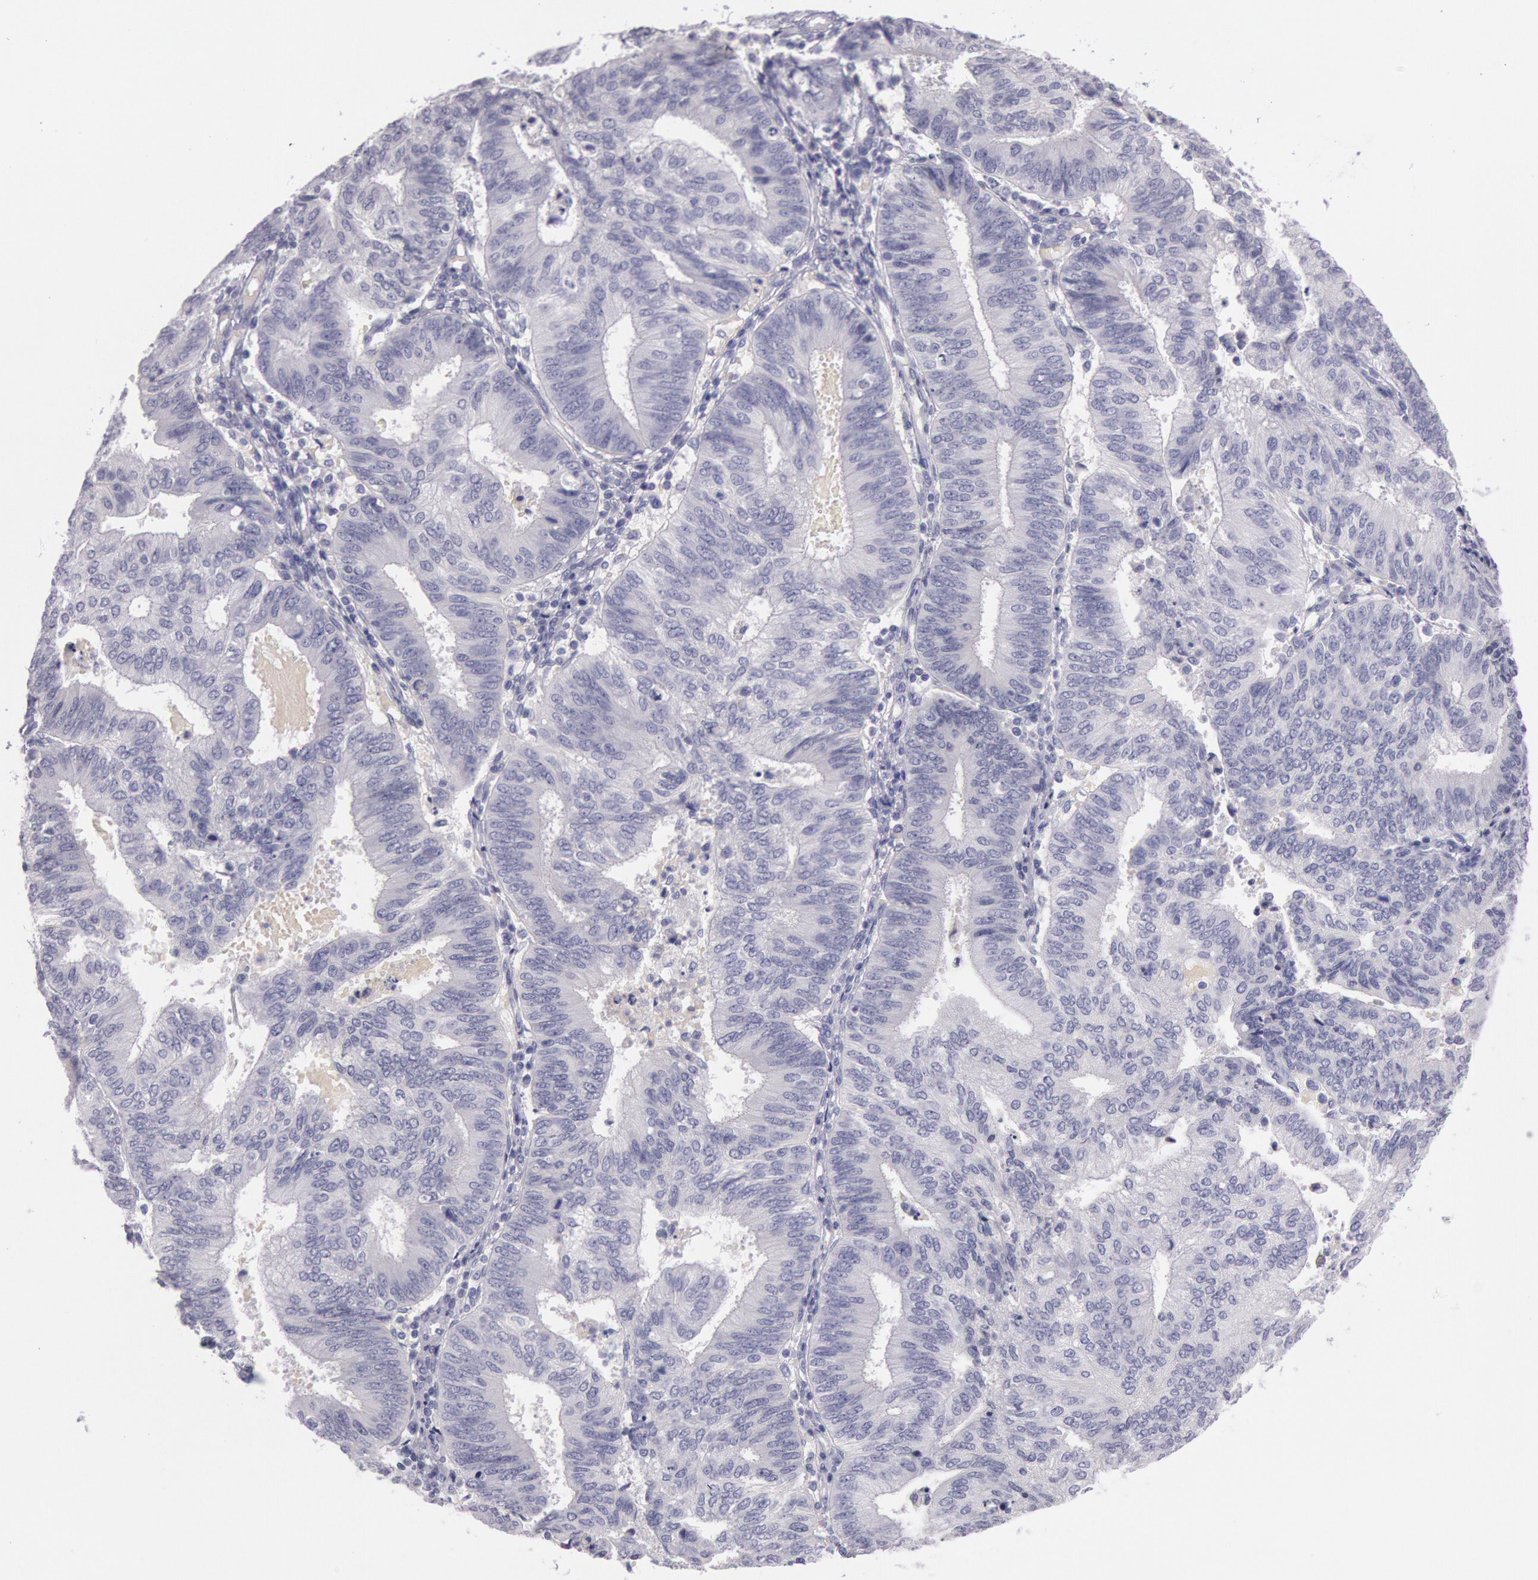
{"staining": {"intensity": "negative", "quantity": "none", "location": "none"}, "tissue": "endometrial cancer", "cell_type": "Tumor cells", "image_type": "cancer", "snomed": [{"axis": "morphology", "description": "Adenocarcinoma, NOS"}, {"axis": "topography", "description": "Endometrium"}], "caption": "Immunohistochemistry (IHC) micrograph of endometrial adenocarcinoma stained for a protein (brown), which reveals no expression in tumor cells. (Stains: DAB IHC with hematoxylin counter stain, Microscopy: brightfield microscopy at high magnification).", "gene": "EGFR", "patient": {"sex": "female", "age": 55}}